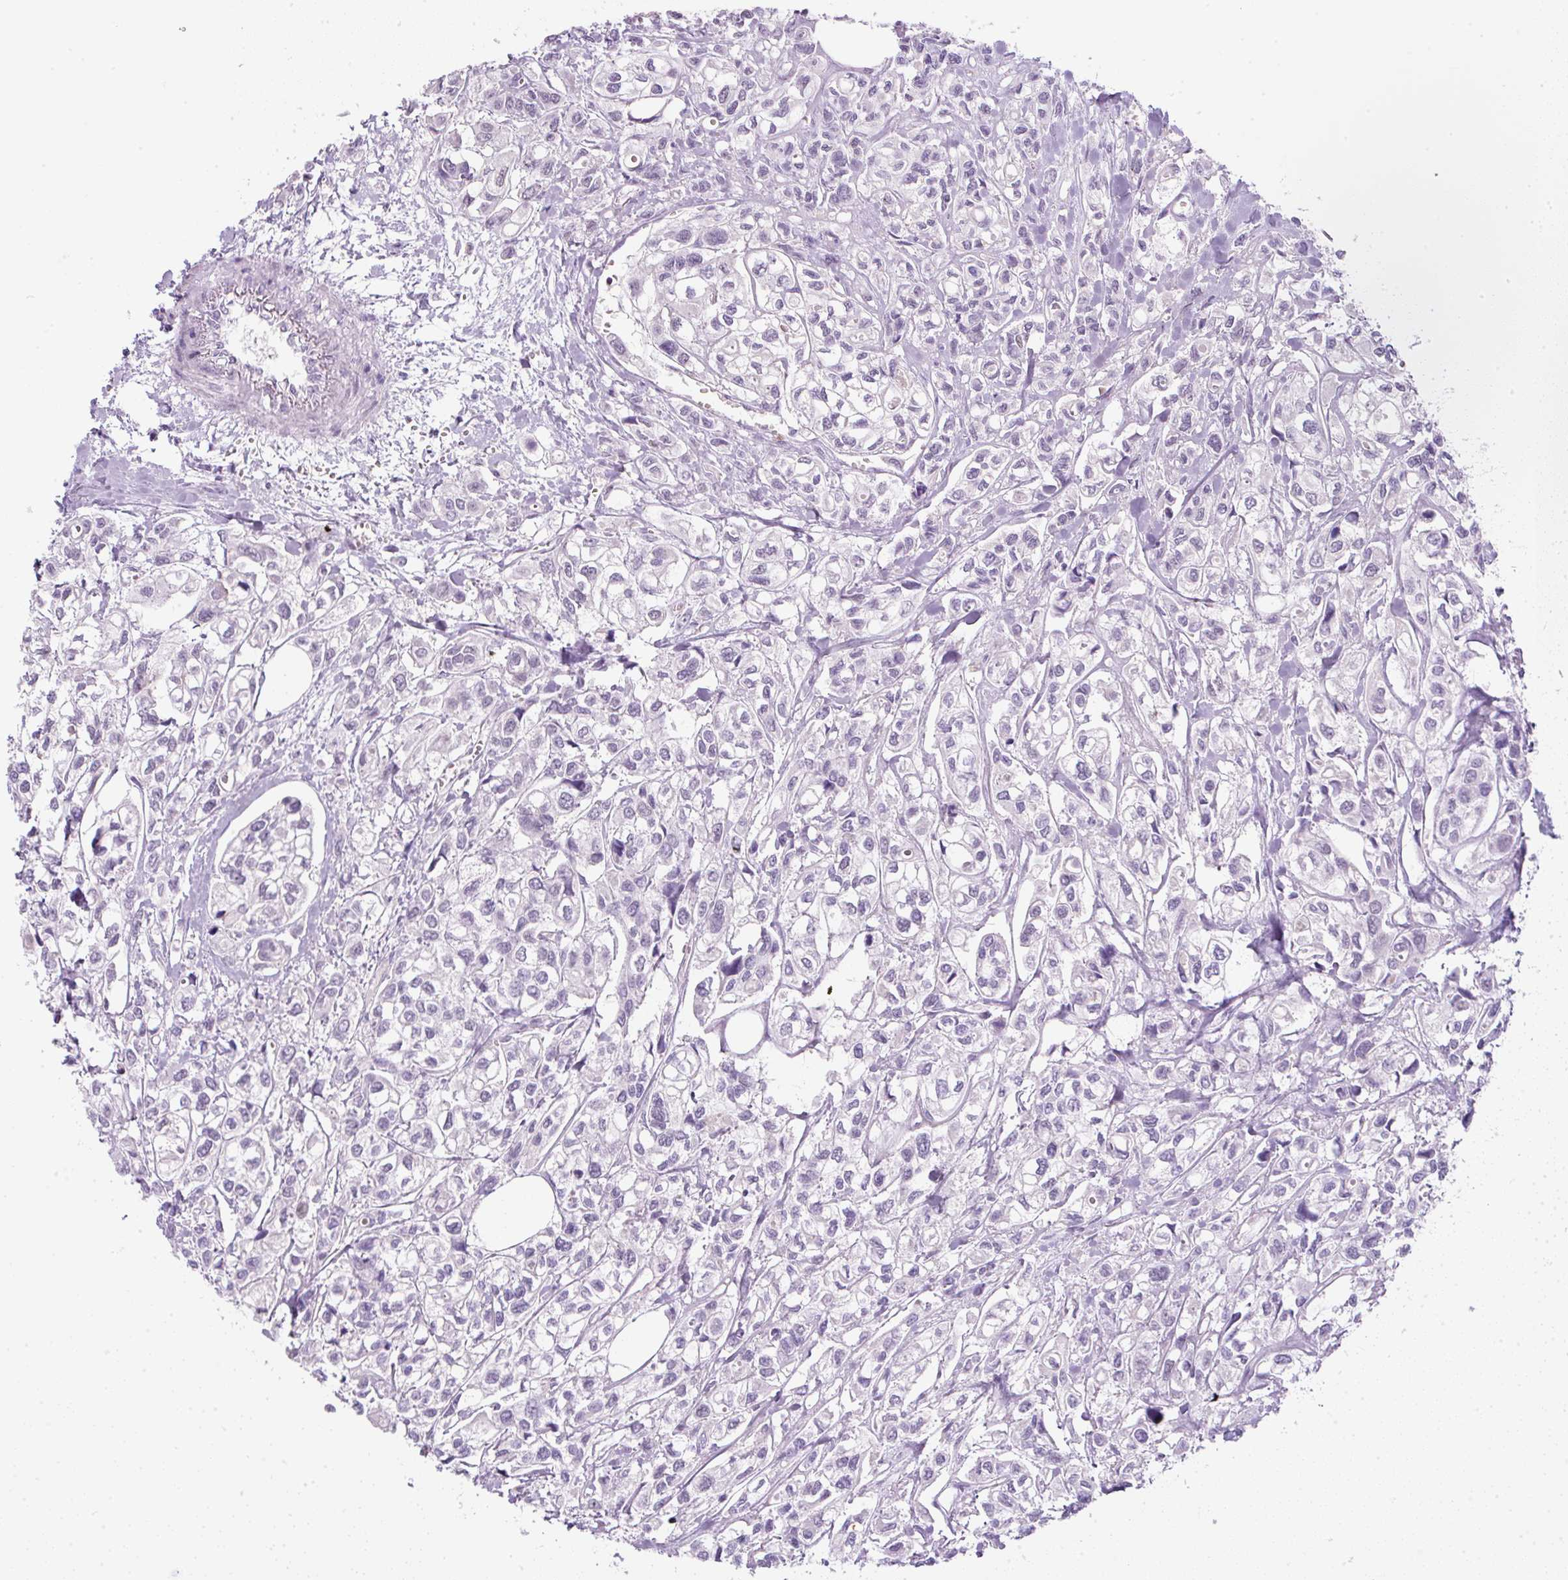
{"staining": {"intensity": "negative", "quantity": "none", "location": "none"}, "tissue": "urothelial cancer", "cell_type": "Tumor cells", "image_type": "cancer", "snomed": [{"axis": "morphology", "description": "Urothelial carcinoma, High grade"}, {"axis": "topography", "description": "Urinary bladder"}], "caption": "There is no significant positivity in tumor cells of high-grade urothelial carcinoma.", "gene": "FGFBP3", "patient": {"sex": "male", "age": 67}}